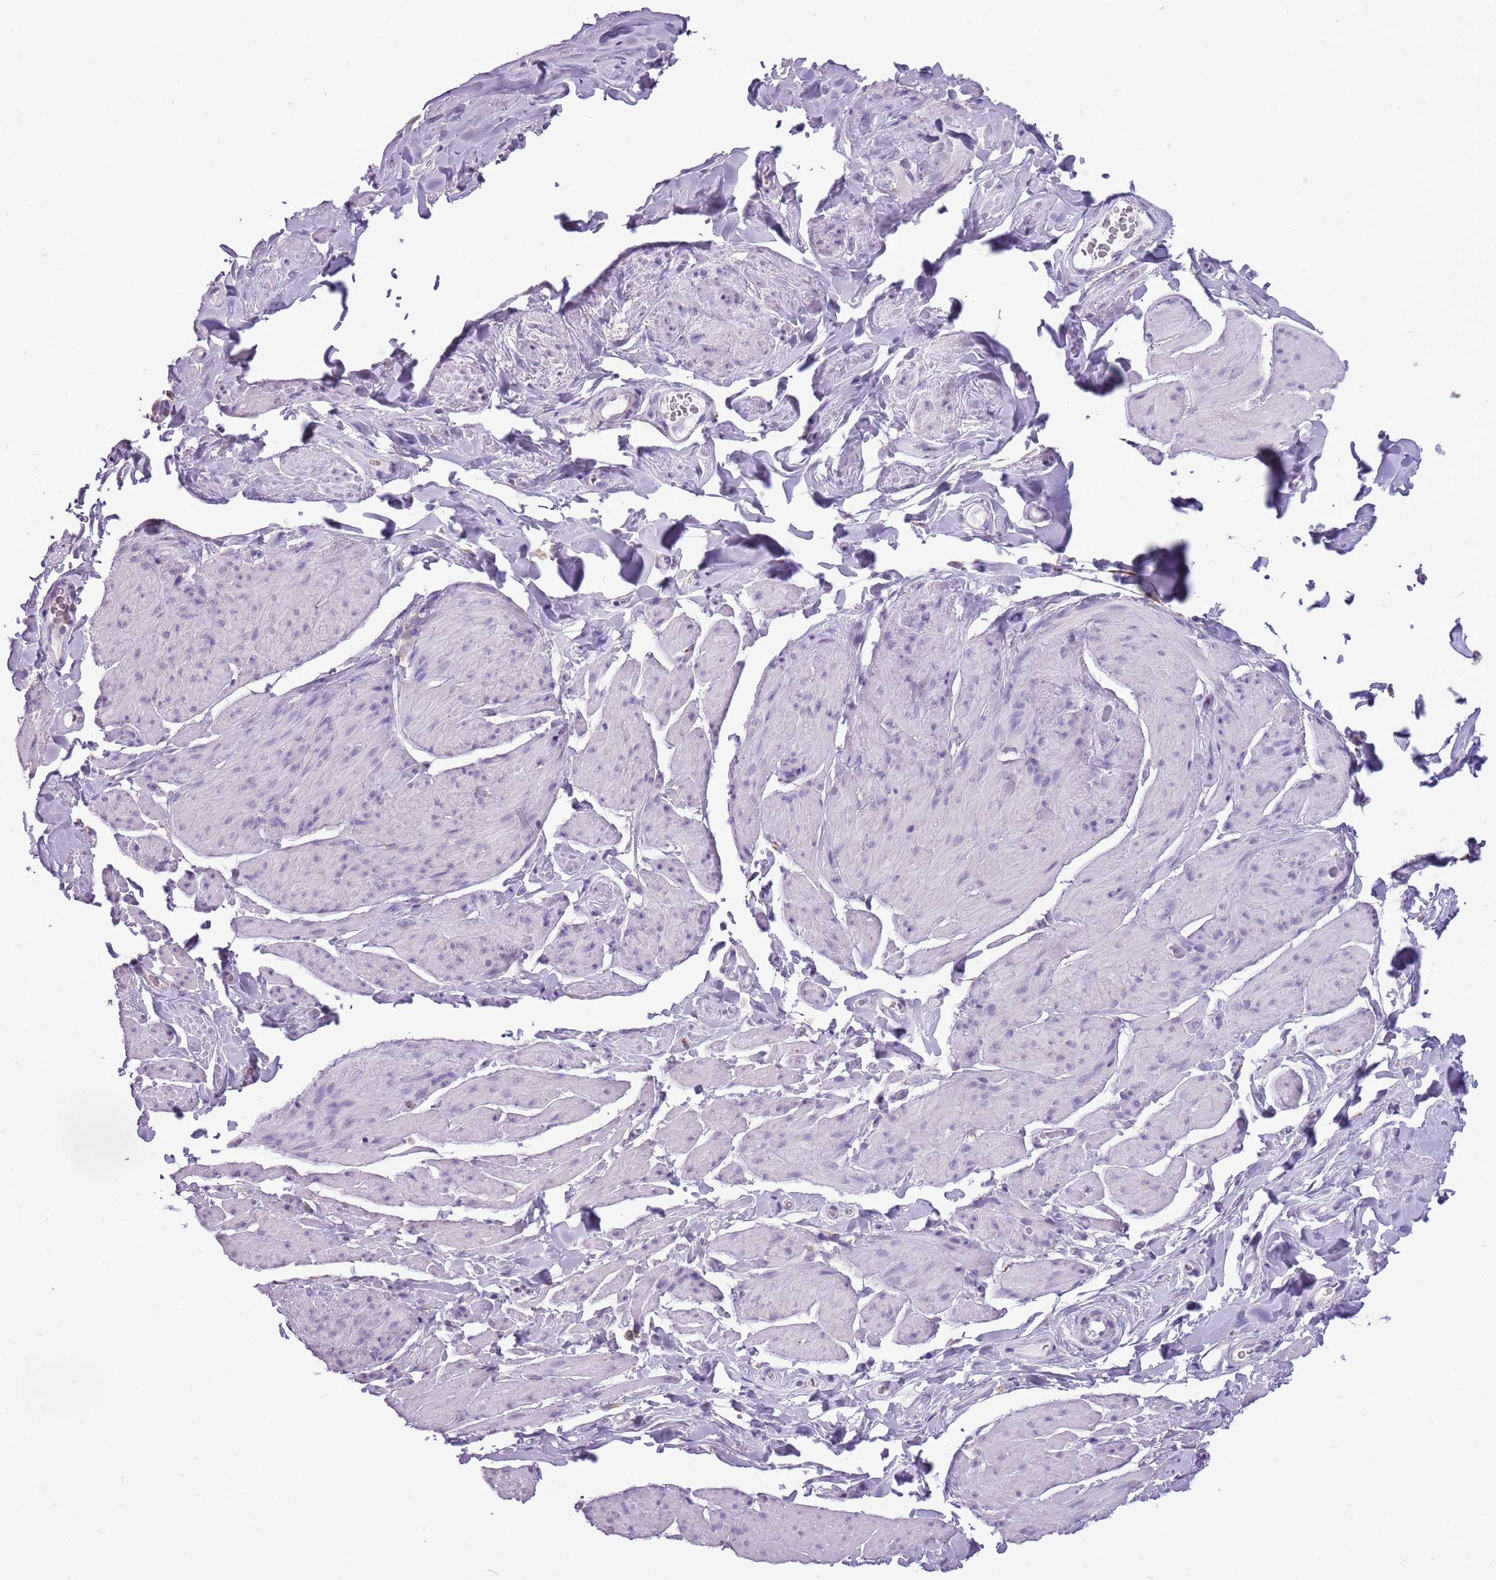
{"staining": {"intensity": "negative", "quantity": "none", "location": "none"}, "tissue": "smooth muscle", "cell_type": "Smooth muscle cells", "image_type": "normal", "snomed": [{"axis": "morphology", "description": "Normal tissue, NOS"}, {"axis": "topography", "description": "Smooth muscle"}, {"axis": "topography", "description": "Peripheral nerve tissue"}], "caption": "Smooth muscle cells show no significant protein expression in unremarkable smooth muscle. (Immunohistochemistry (ihc), brightfield microscopy, high magnification).", "gene": "KCTD19", "patient": {"sex": "male", "age": 69}}